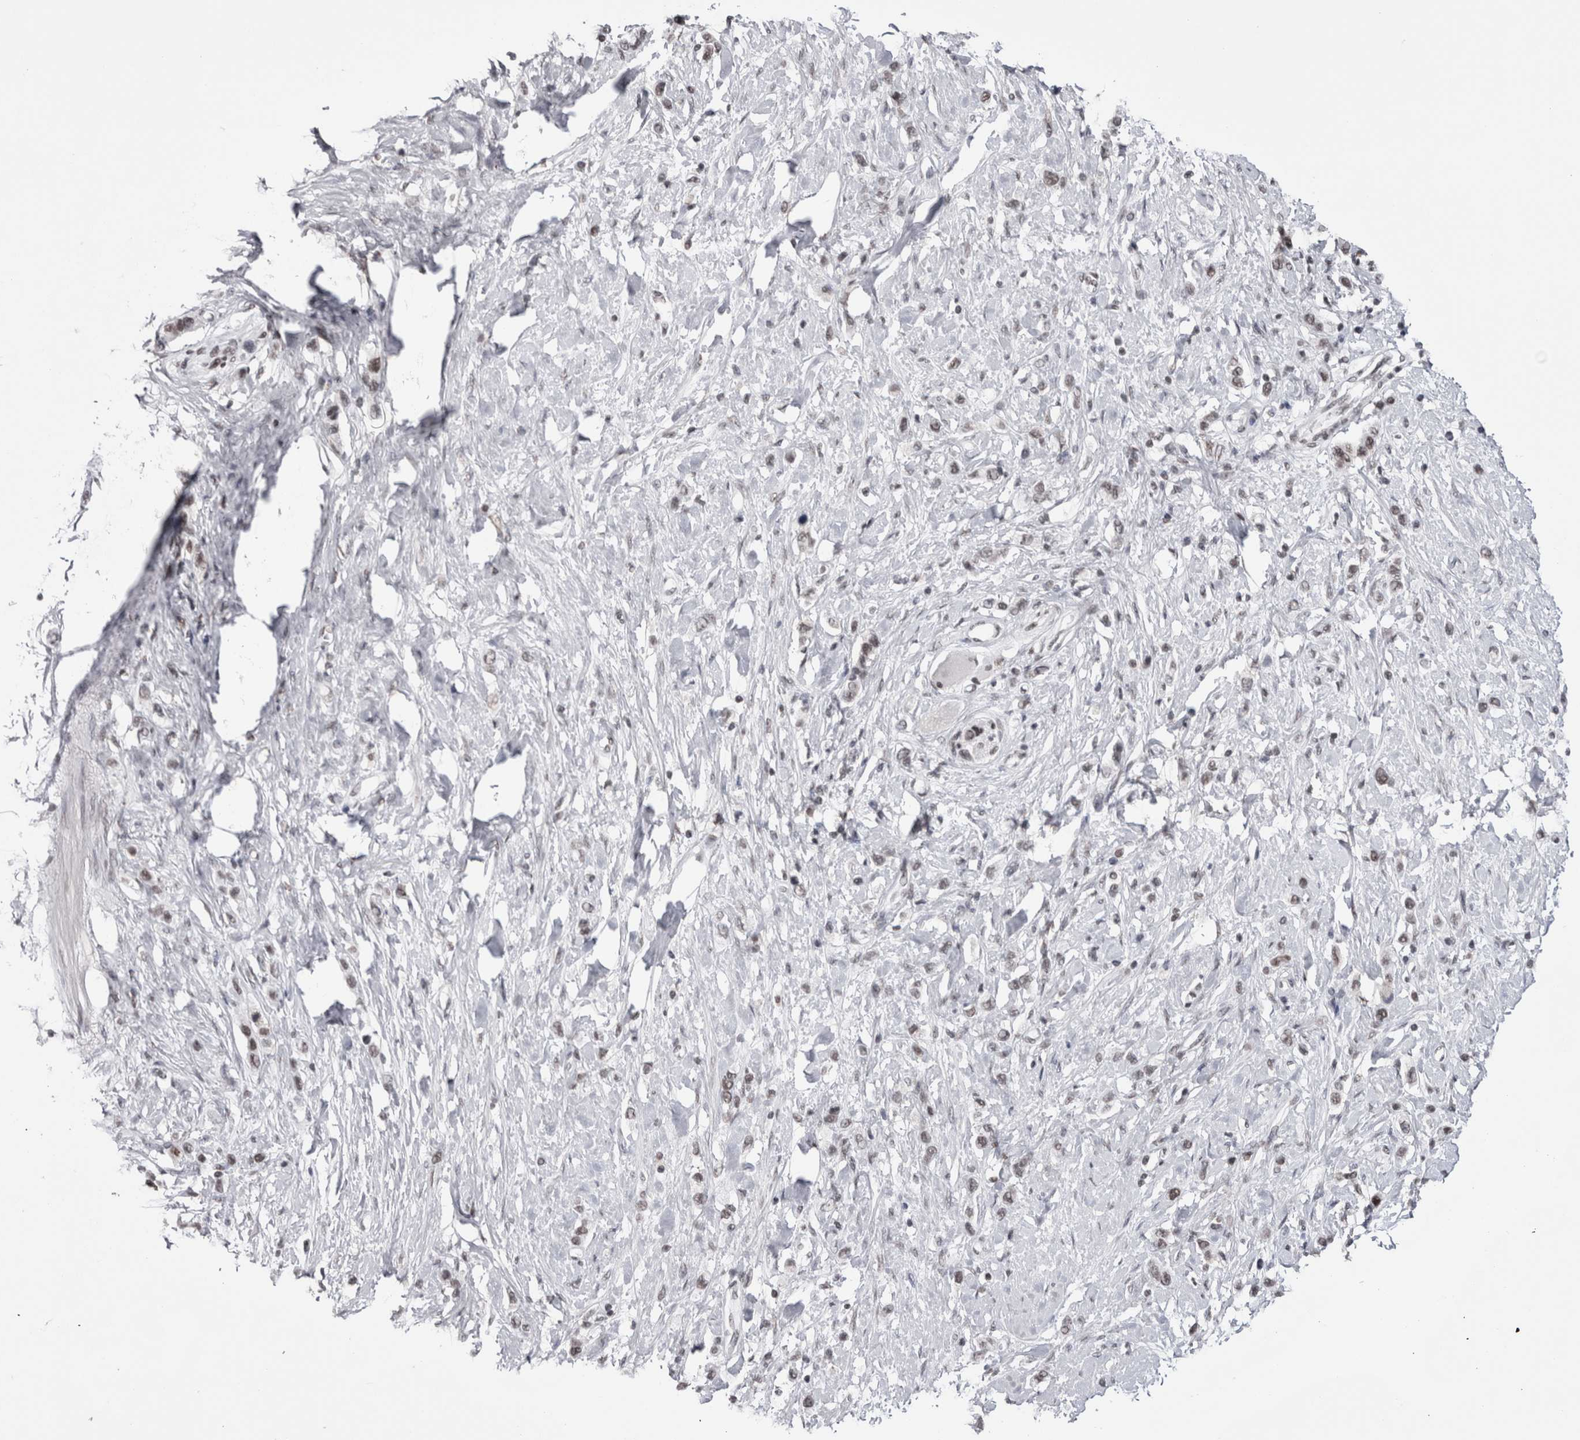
{"staining": {"intensity": "weak", "quantity": ">75%", "location": "nuclear"}, "tissue": "stomach cancer", "cell_type": "Tumor cells", "image_type": "cancer", "snomed": [{"axis": "morphology", "description": "Adenocarcinoma, NOS"}, {"axis": "topography", "description": "Stomach"}], "caption": "Protein staining of stomach cancer tissue demonstrates weak nuclear positivity in about >75% of tumor cells.", "gene": "SMC1A", "patient": {"sex": "female", "age": 65}}